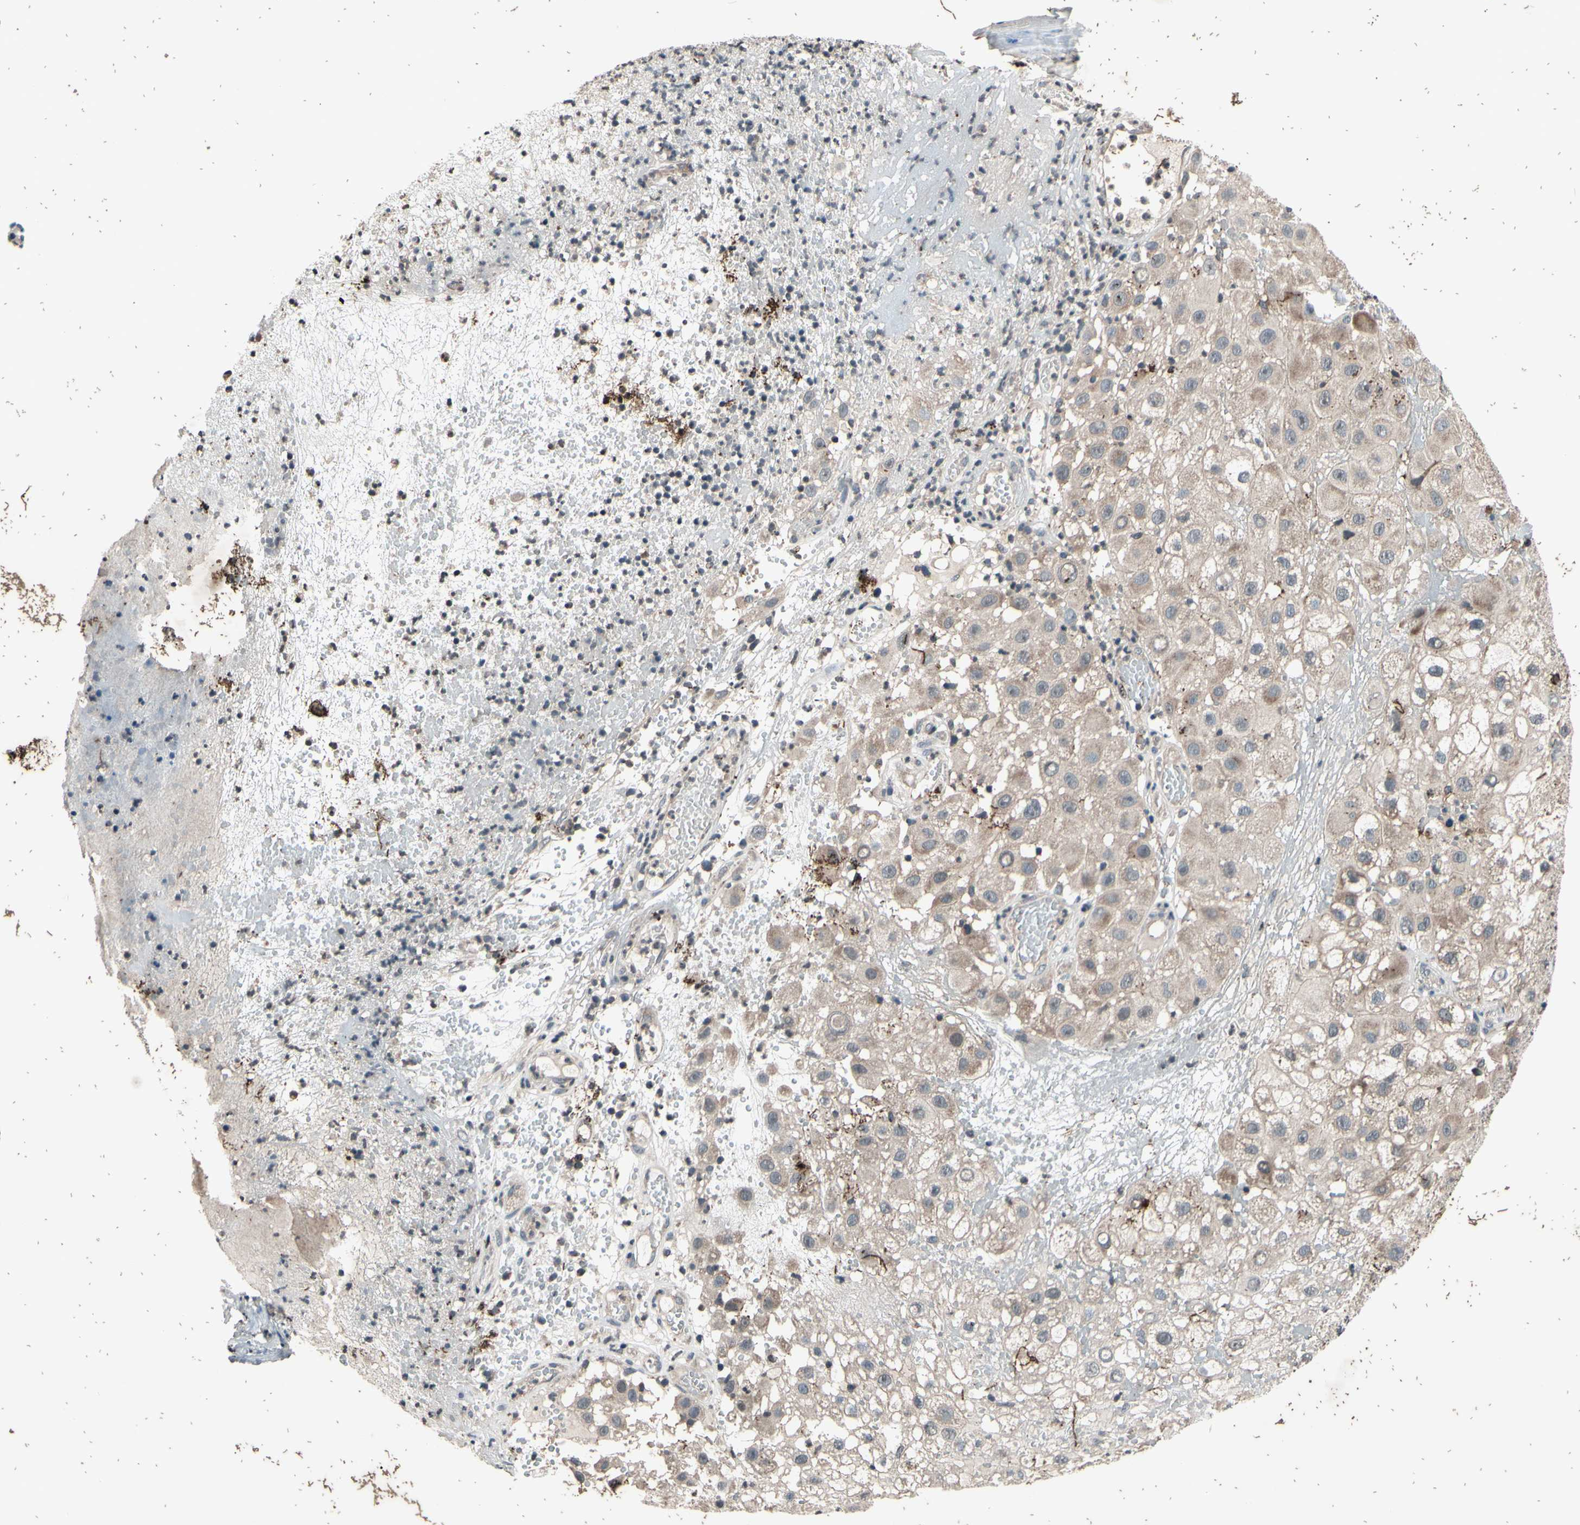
{"staining": {"intensity": "weak", "quantity": ">75%", "location": "cytoplasmic/membranous"}, "tissue": "melanoma", "cell_type": "Tumor cells", "image_type": "cancer", "snomed": [{"axis": "morphology", "description": "Malignant melanoma, NOS"}, {"axis": "topography", "description": "Skin"}], "caption": "There is low levels of weak cytoplasmic/membranous expression in tumor cells of malignant melanoma, as demonstrated by immunohistochemical staining (brown color).", "gene": "MBTPS2", "patient": {"sex": "female", "age": 81}}